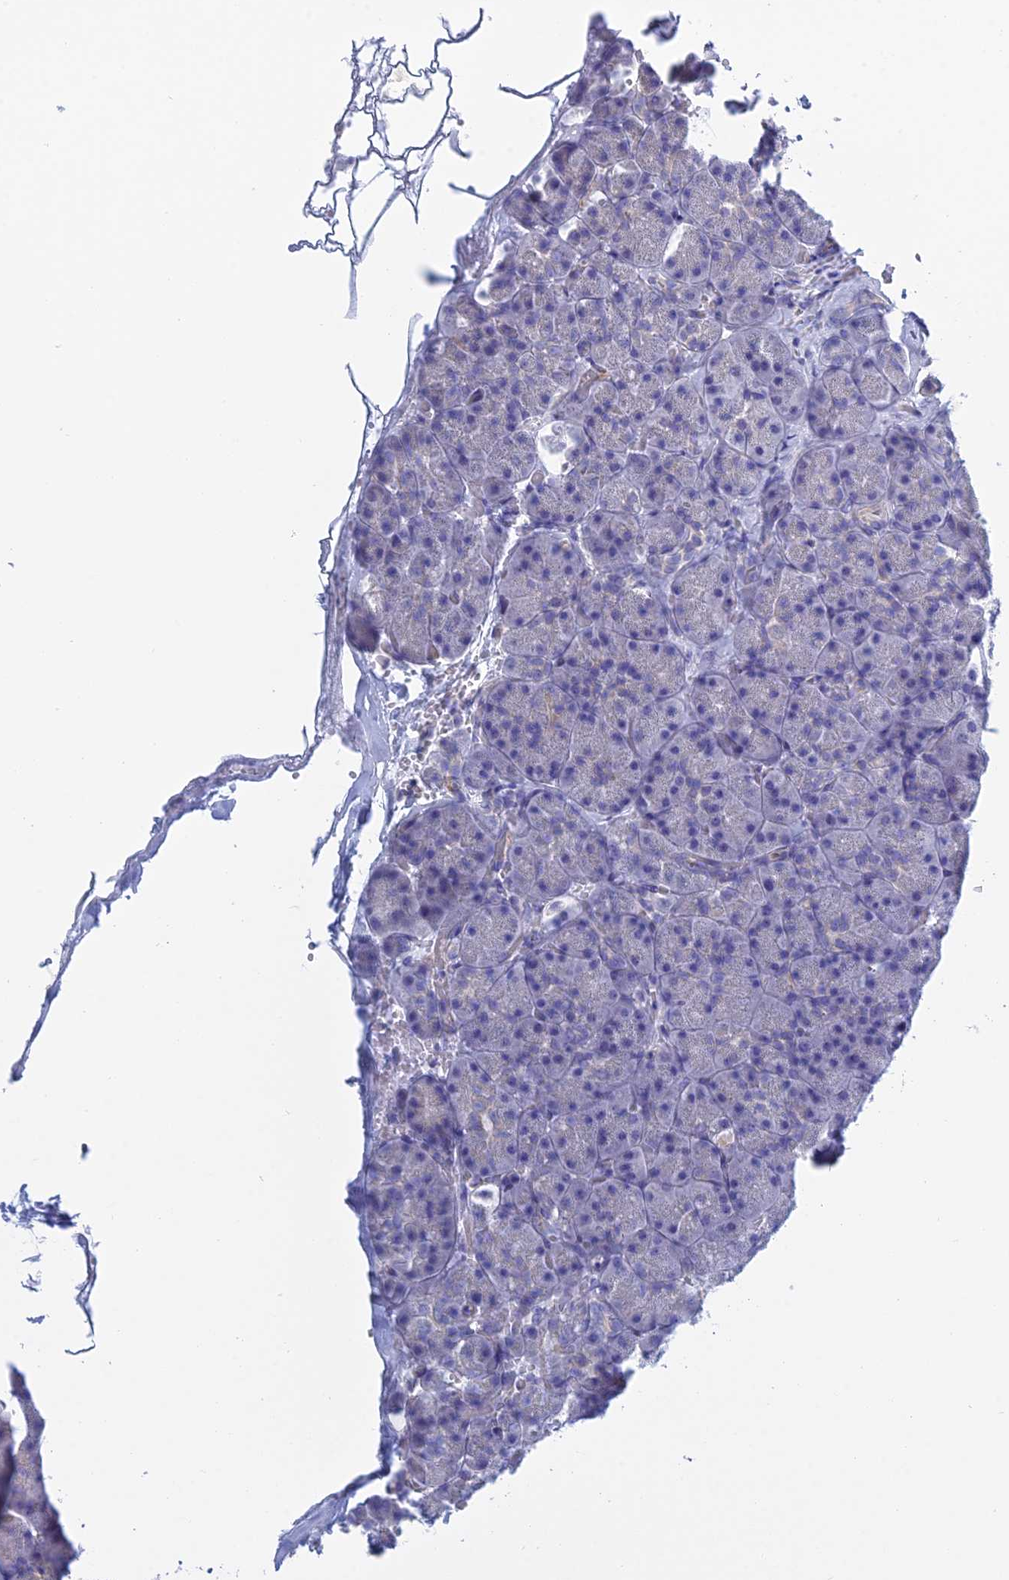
{"staining": {"intensity": "negative", "quantity": "none", "location": "none"}, "tissue": "pancreas", "cell_type": "Exocrine glandular cells", "image_type": "normal", "snomed": [{"axis": "morphology", "description": "Normal tissue, NOS"}, {"axis": "topography", "description": "Pancreas"}], "caption": "Micrograph shows no significant protein expression in exocrine glandular cells of unremarkable pancreas. Nuclei are stained in blue.", "gene": "PCDHA8", "patient": {"sex": "male", "age": 36}}